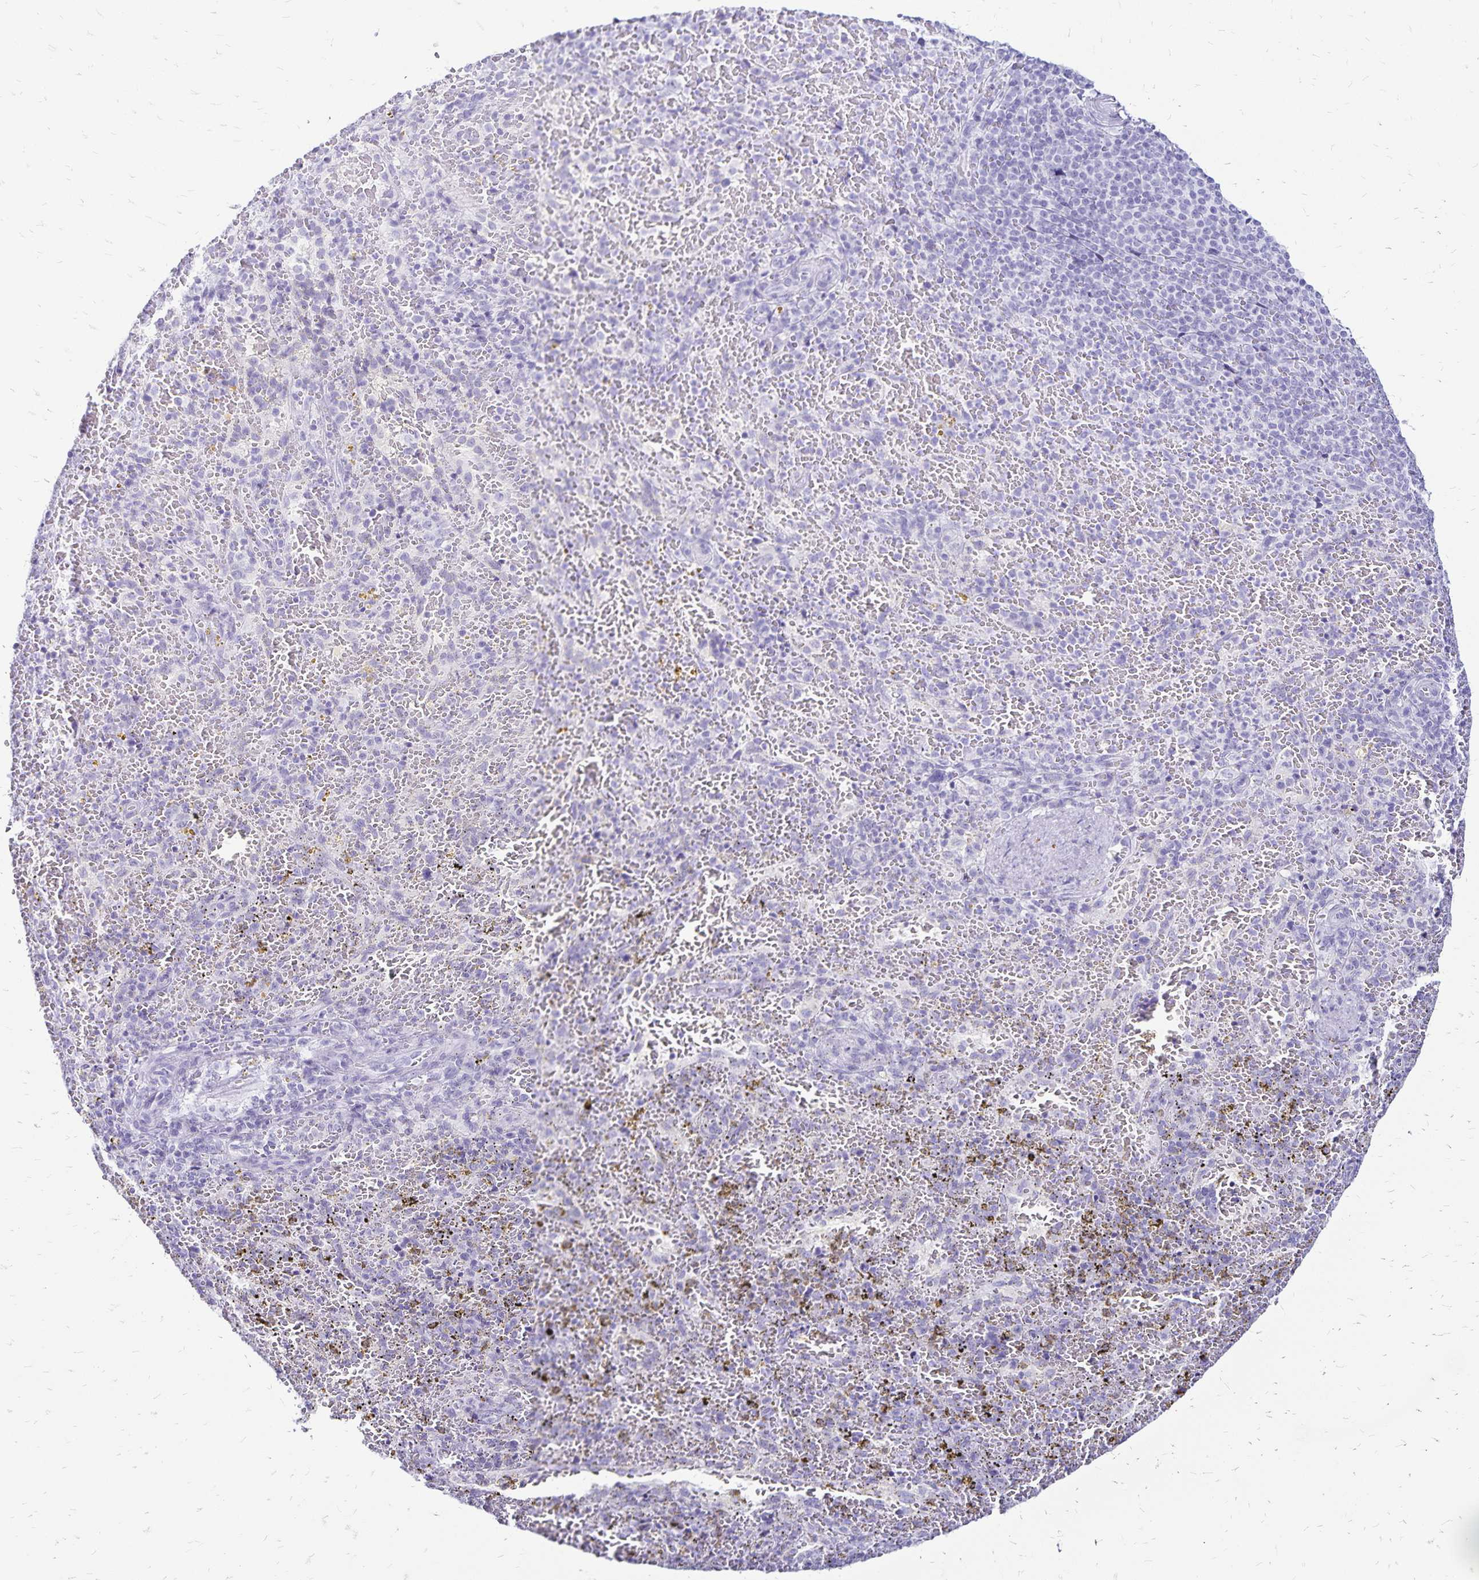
{"staining": {"intensity": "negative", "quantity": "none", "location": "none"}, "tissue": "spleen", "cell_type": "Cells in red pulp", "image_type": "normal", "snomed": [{"axis": "morphology", "description": "Normal tissue, NOS"}, {"axis": "topography", "description": "Spleen"}], "caption": "High power microscopy histopathology image of an immunohistochemistry (IHC) photomicrograph of unremarkable spleen, revealing no significant expression in cells in red pulp. (Stains: DAB IHC with hematoxylin counter stain, Microscopy: brightfield microscopy at high magnification).", "gene": "LIN28B", "patient": {"sex": "female", "age": 50}}